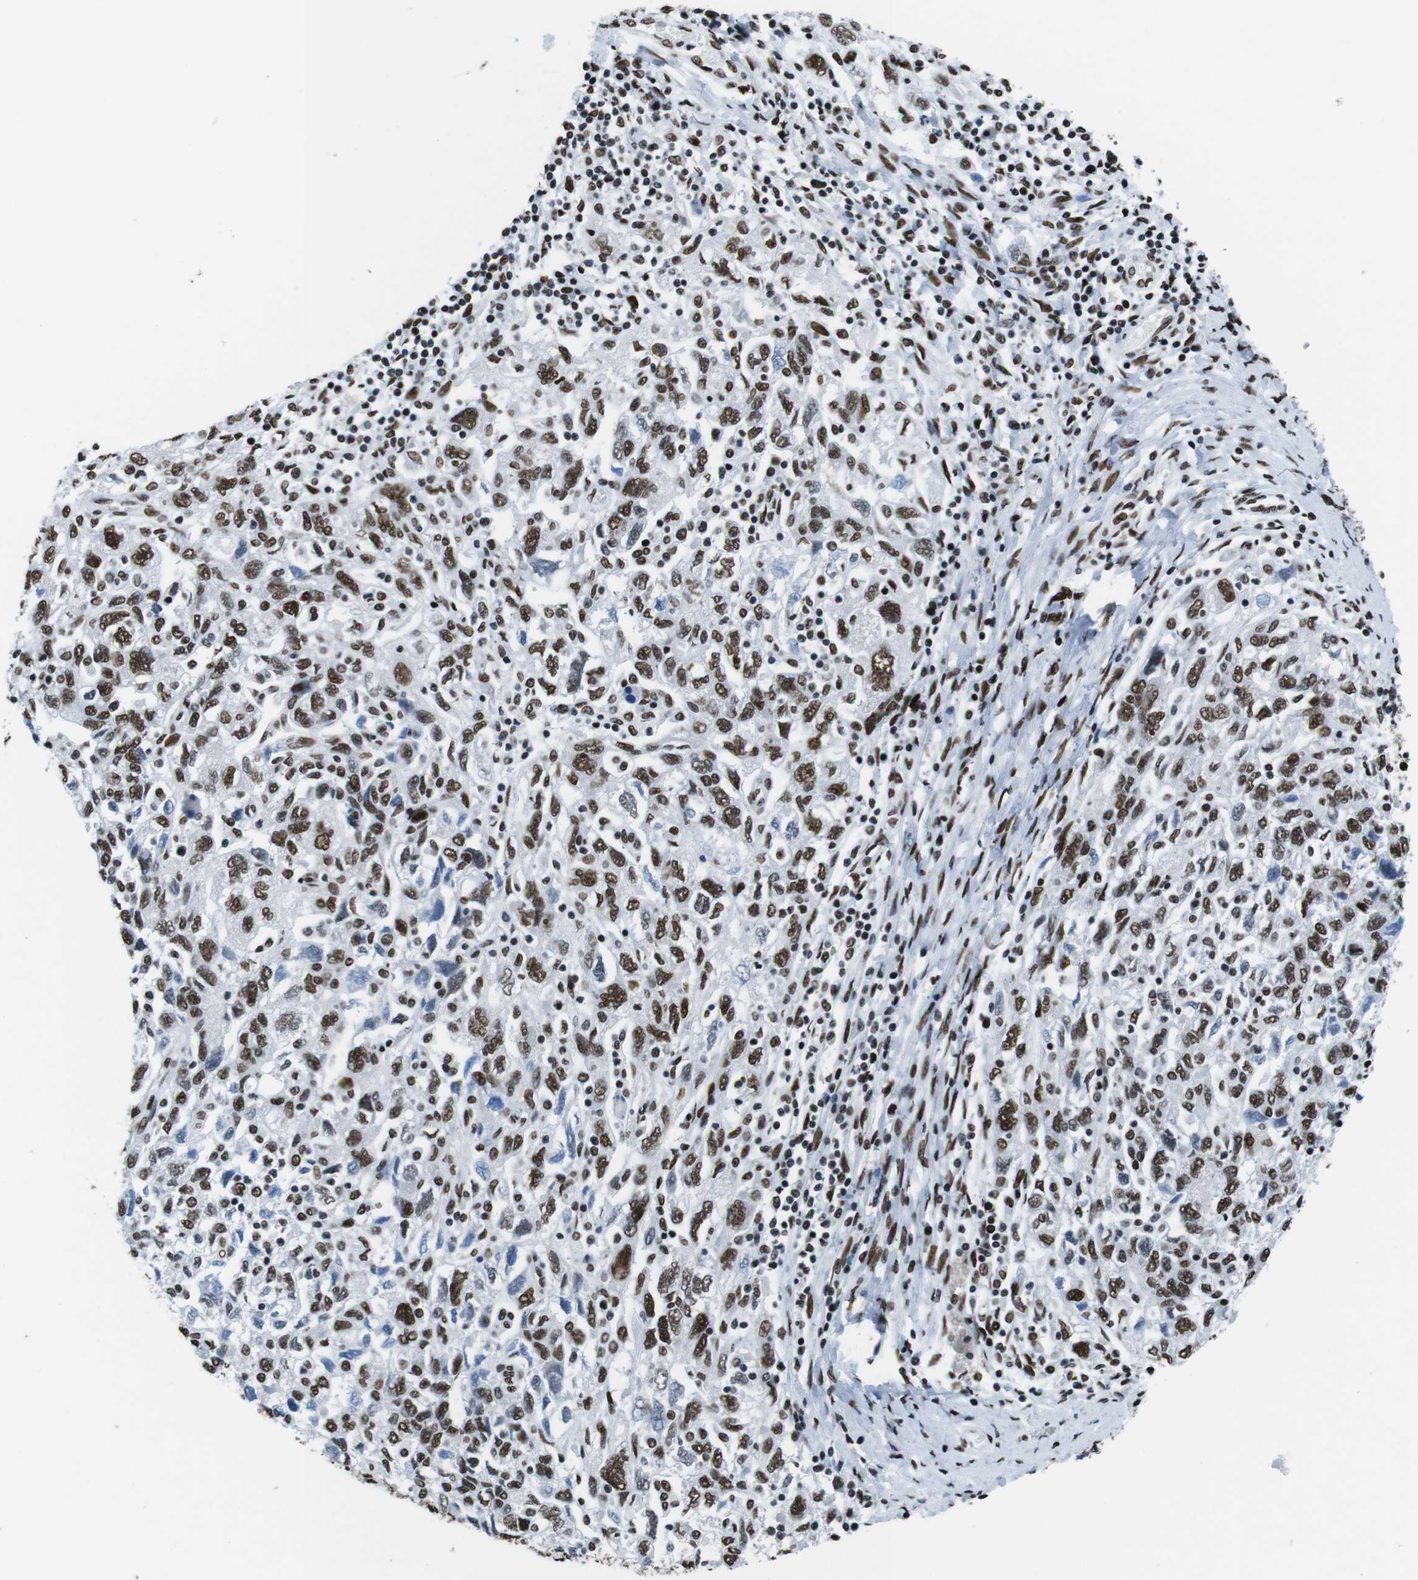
{"staining": {"intensity": "strong", "quantity": ">75%", "location": "nuclear"}, "tissue": "ovarian cancer", "cell_type": "Tumor cells", "image_type": "cancer", "snomed": [{"axis": "morphology", "description": "Carcinoma, NOS"}, {"axis": "morphology", "description": "Cystadenocarcinoma, serous, NOS"}, {"axis": "topography", "description": "Ovary"}], "caption": "This is an image of immunohistochemistry (IHC) staining of carcinoma (ovarian), which shows strong staining in the nuclear of tumor cells.", "gene": "CITED2", "patient": {"sex": "female", "age": 69}}